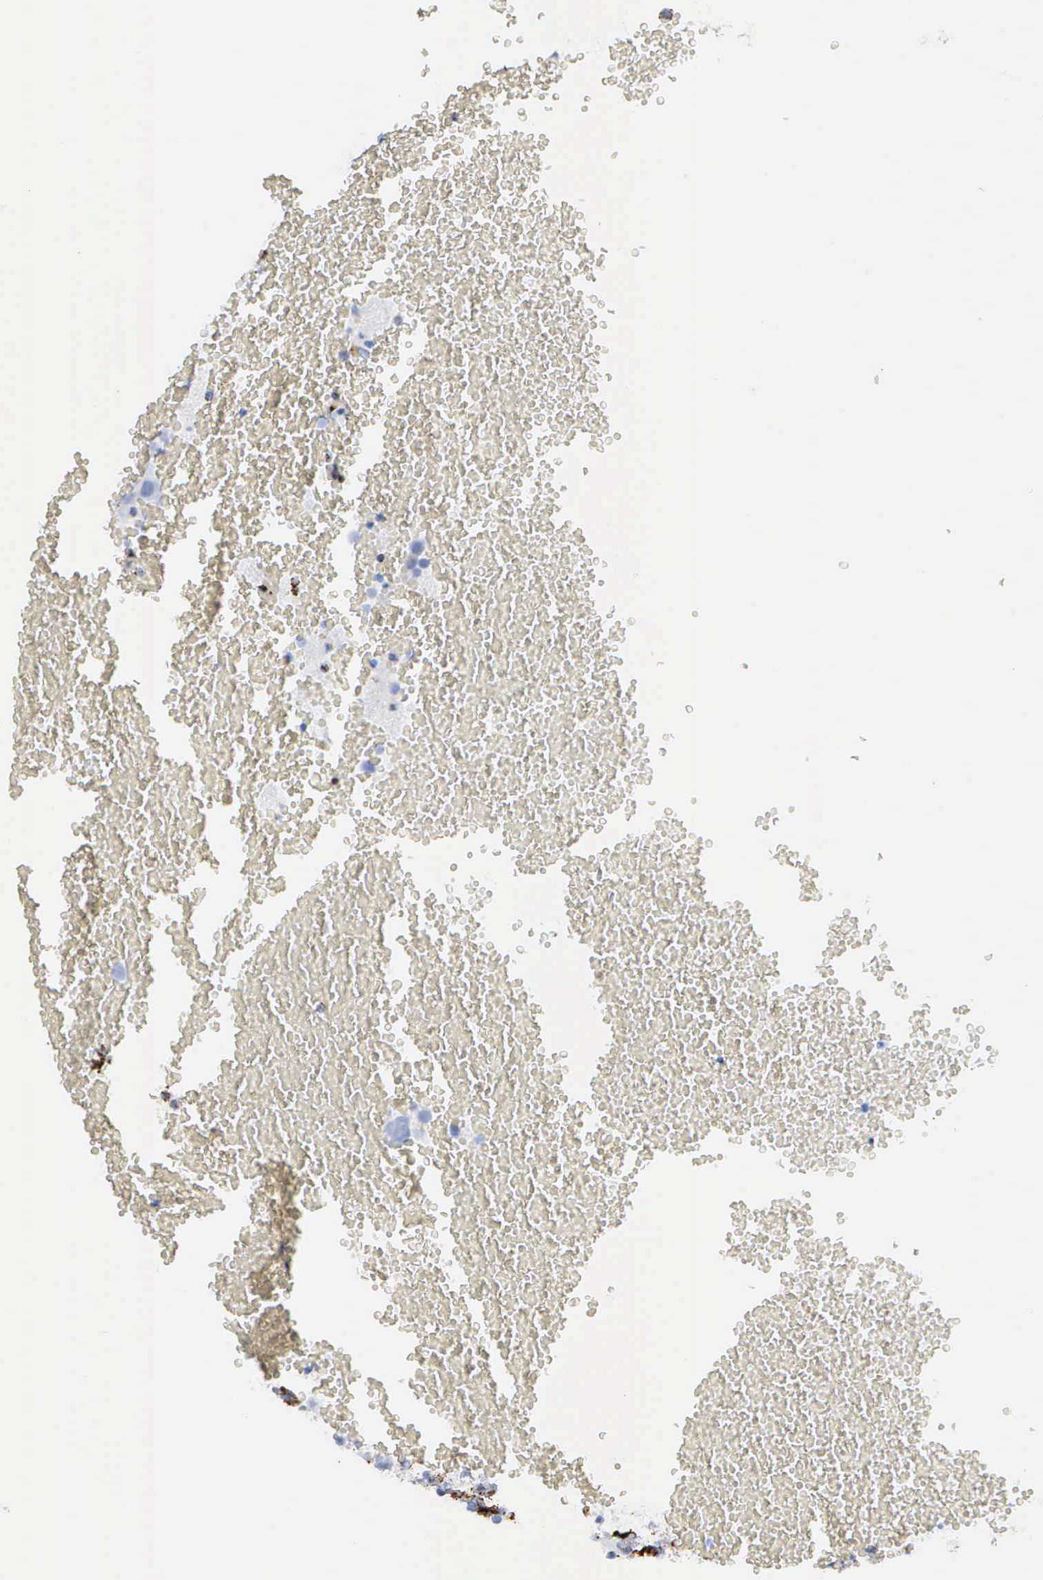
{"staining": {"intensity": "negative", "quantity": "none", "location": "none"}, "tissue": "testis cancer", "cell_type": "Tumor cells", "image_type": "cancer", "snomed": [{"axis": "morphology", "description": "Seminoma, NOS"}, {"axis": "topography", "description": "Testis"}], "caption": "Histopathology image shows no protein staining in tumor cells of testis cancer (seminoma) tissue.", "gene": "CTSH", "patient": {"sex": "male", "age": 71}}